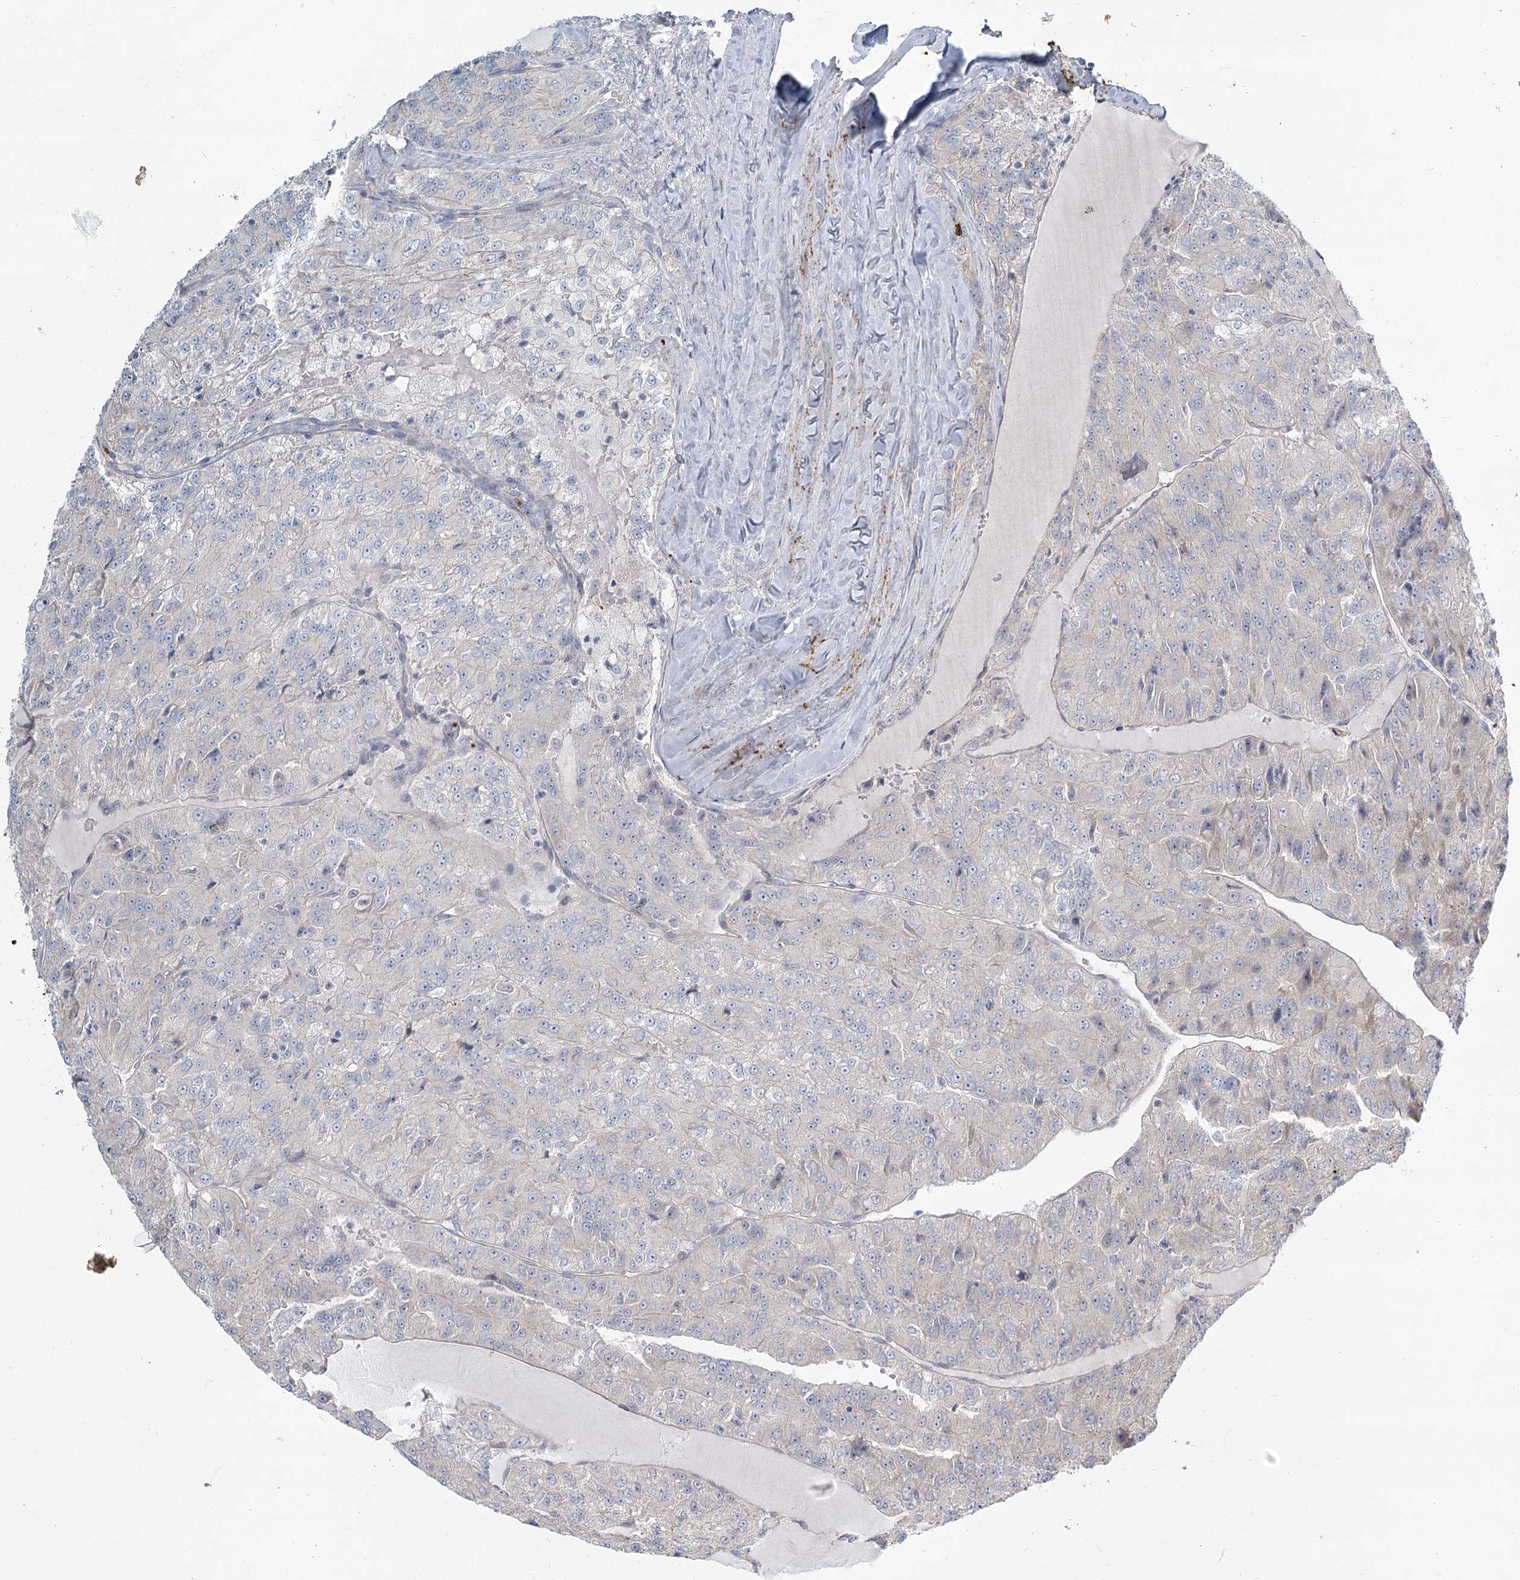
{"staining": {"intensity": "negative", "quantity": "none", "location": "none"}, "tissue": "renal cancer", "cell_type": "Tumor cells", "image_type": "cancer", "snomed": [{"axis": "morphology", "description": "Adenocarcinoma, NOS"}, {"axis": "topography", "description": "Kidney"}], "caption": "This is an IHC micrograph of human renal cancer. There is no expression in tumor cells.", "gene": "SPINK13", "patient": {"sex": "female", "age": 63}}